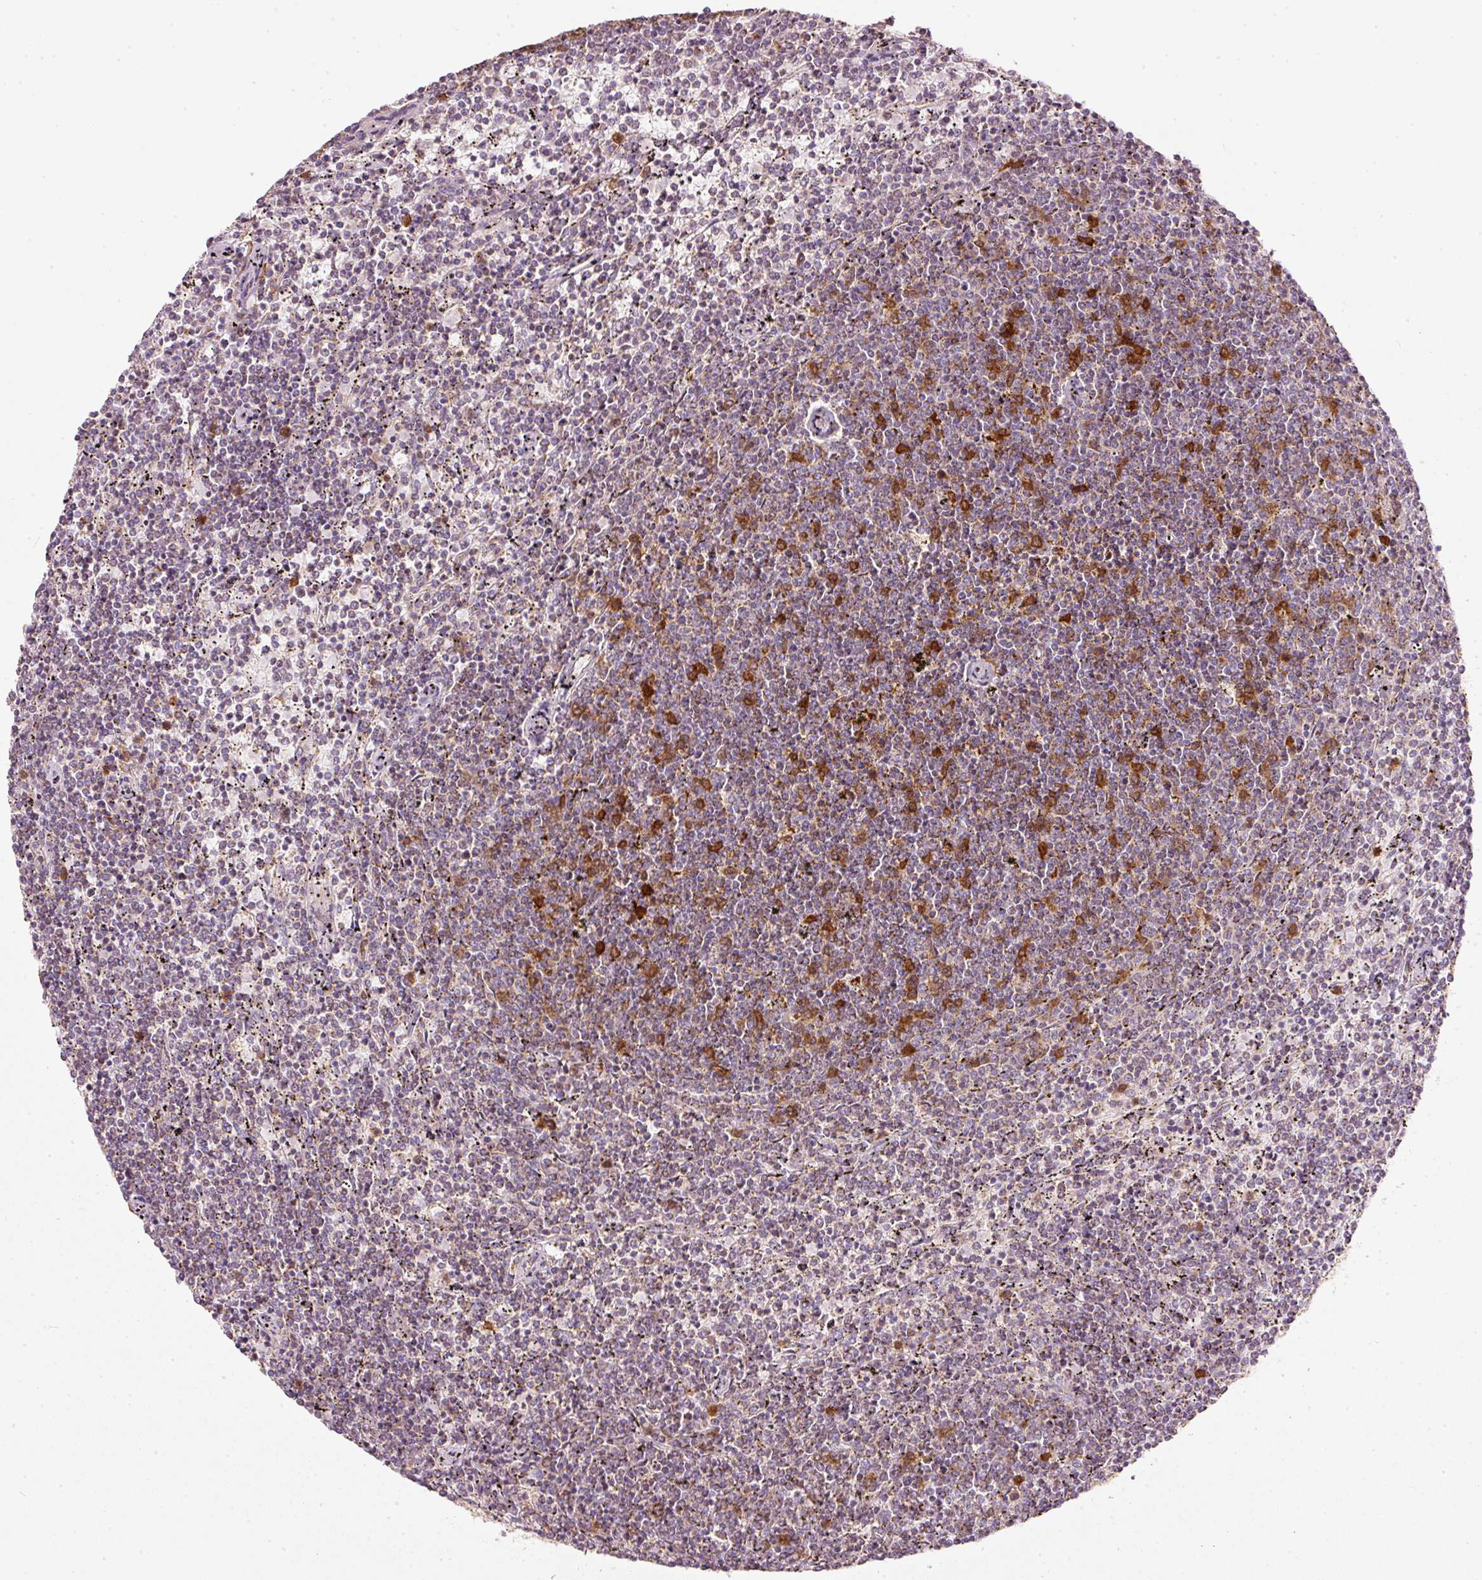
{"staining": {"intensity": "moderate", "quantity": "25%-75%", "location": "nuclear"}, "tissue": "lymphoma", "cell_type": "Tumor cells", "image_type": "cancer", "snomed": [{"axis": "morphology", "description": "Malignant lymphoma, non-Hodgkin's type, Low grade"}, {"axis": "topography", "description": "Spleen"}], "caption": "Immunohistochemistry (IHC) staining of malignant lymphoma, non-Hodgkin's type (low-grade), which displays medium levels of moderate nuclear staining in approximately 25%-75% of tumor cells indicating moderate nuclear protein staining. The staining was performed using DAB (3,3'-diaminobenzidine) (brown) for protein detection and nuclei were counterstained in hematoxylin (blue).", "gene": "DUT", "patient": {"sex": "female", "age": 50}}